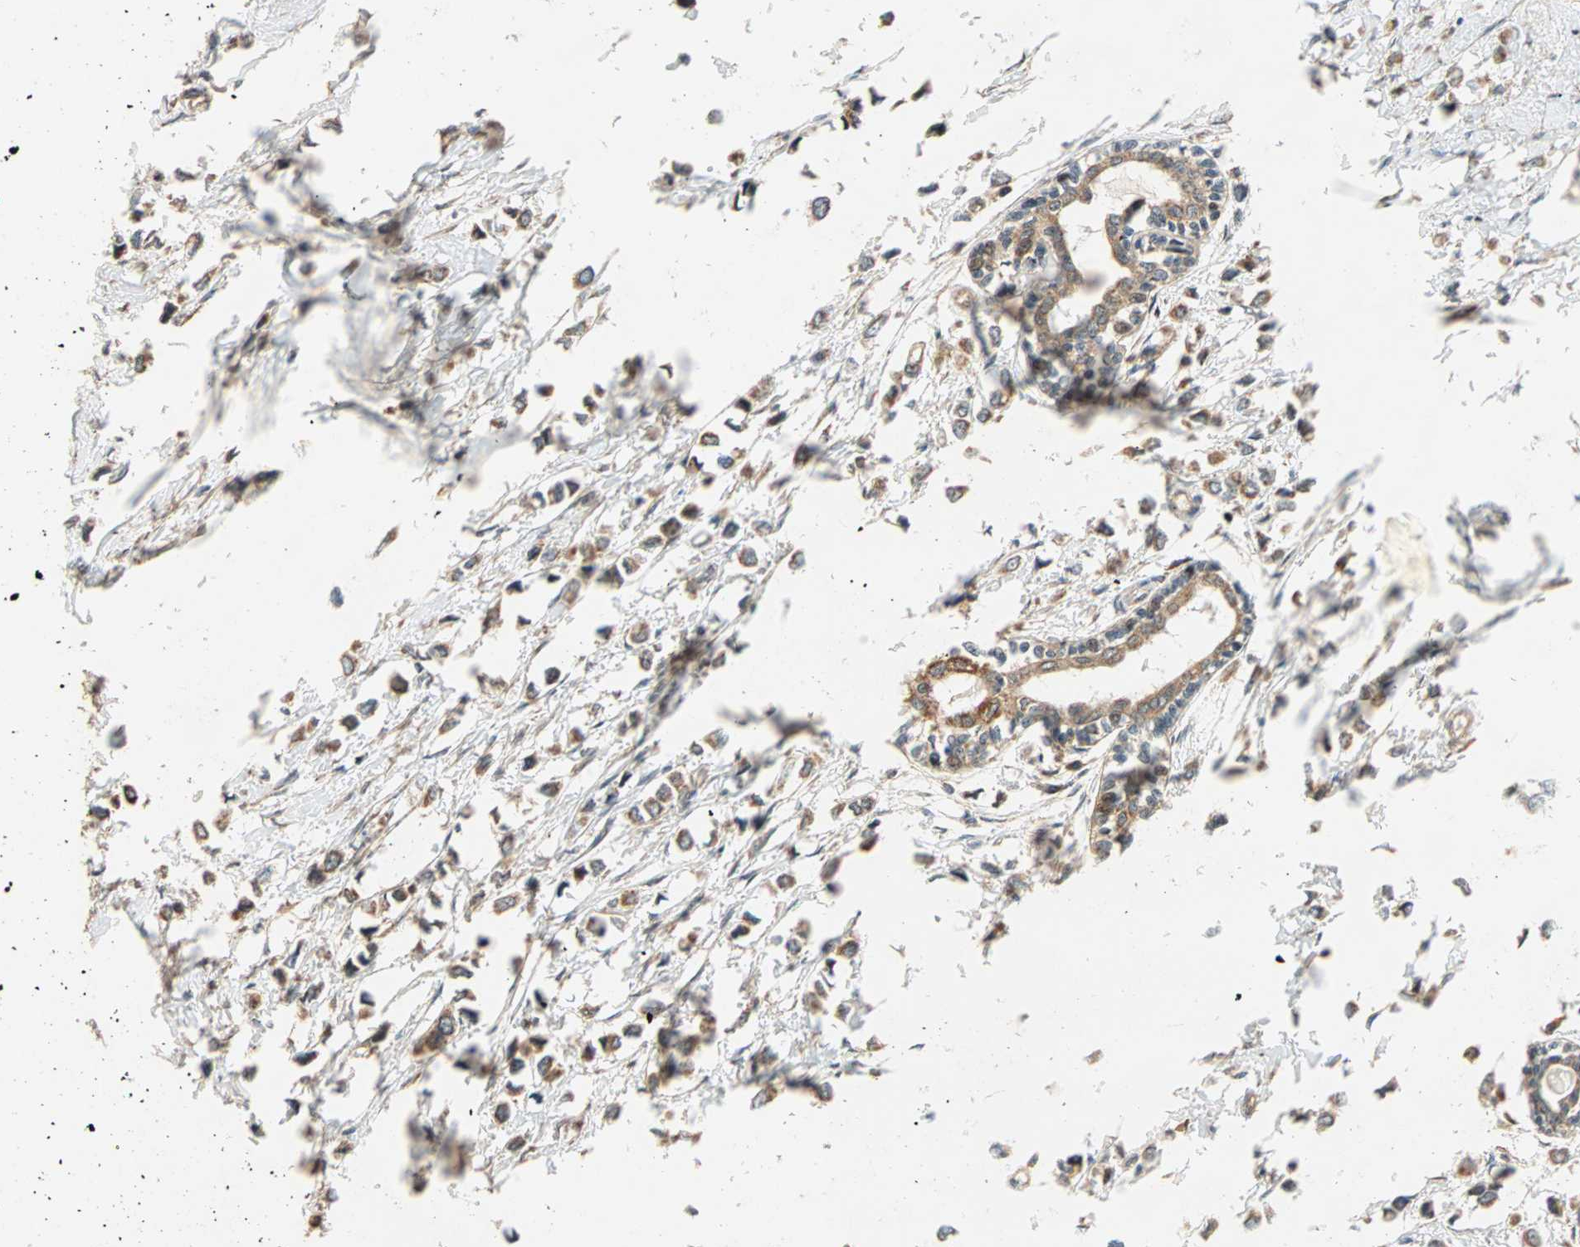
{"staining": {"intensity": "moderate", "quantity": ">75%", "location": "cytoplasmic/membranous"}, "tissue": "breast cancer", "cell_type": "Tumor cells", "image_type": "cancer", "snomed": [{"axis": "morphology", "description": "Lobular carcinoma"}, {"axis": "topography", "description": "Breast"}], "caption": "Immunohistochemical staining of breast lobular carcinoma displays moderate cytoplasmic/membranous protein positivity in about >75% of tumor cells.", "gene": "HECW1", "patient": {"sex": "female", "age": 51}}